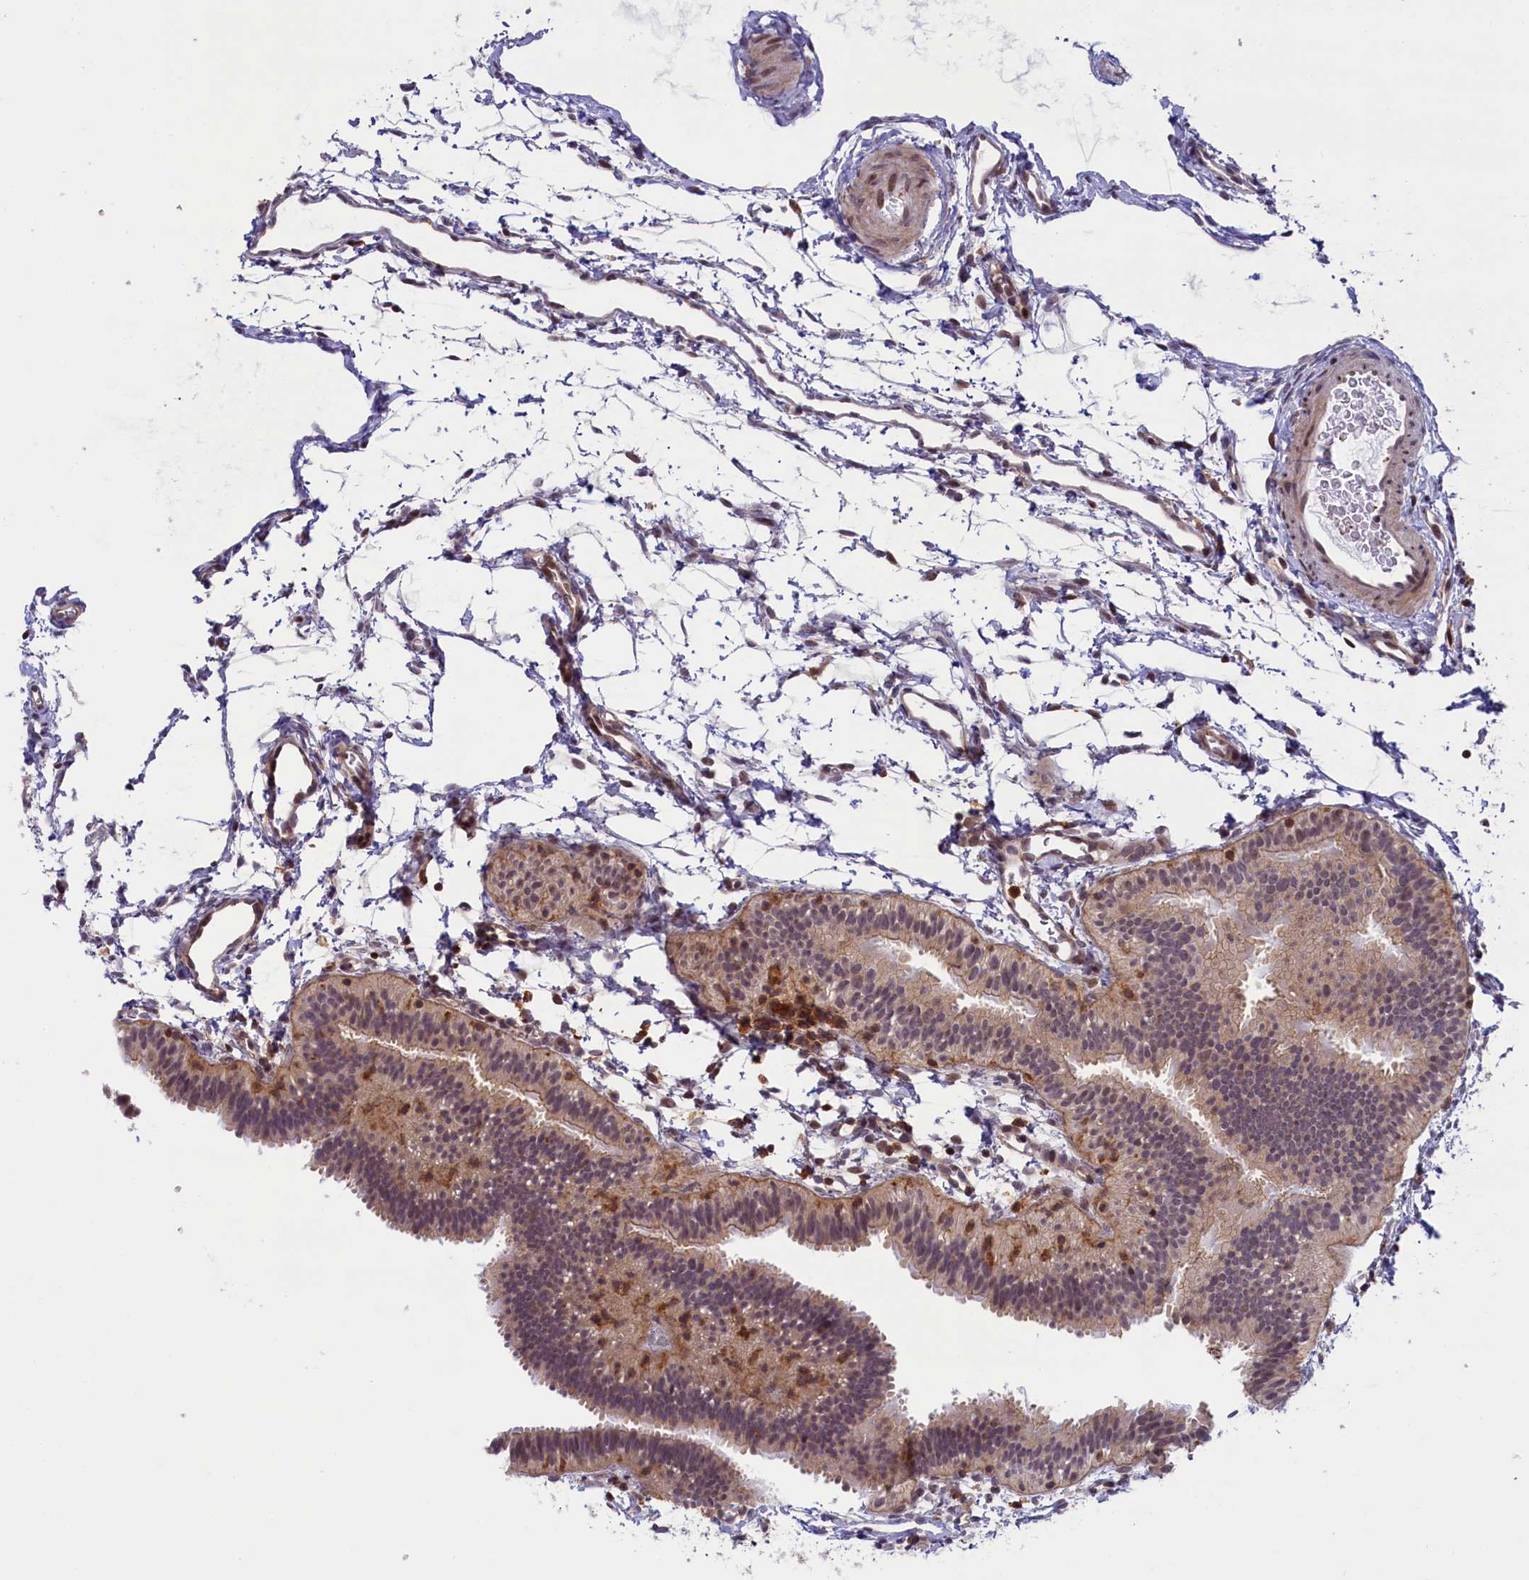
{"staining": {"intensity": "moderate", "quantity": "25%-75%", "location": "cytoplasmic/membranous,nuclear"}, "tissue": "fallopian tube", "cell_type": "Glandular cells", "image_type": "normal", "snomed": [{"axis": "morphology", "description": "Normal tissue, NOS"}, {"axis": "topography", "description": "Fallopian tube"}], "caption": "The image shows staining of normal fallopian tube, revealing moderate cytoplasmic/membranous,nuclear protein staining (brown color) within glandular cells.", "gene": "FCHO1", "patient": {"sex": "female", "age": 35}}